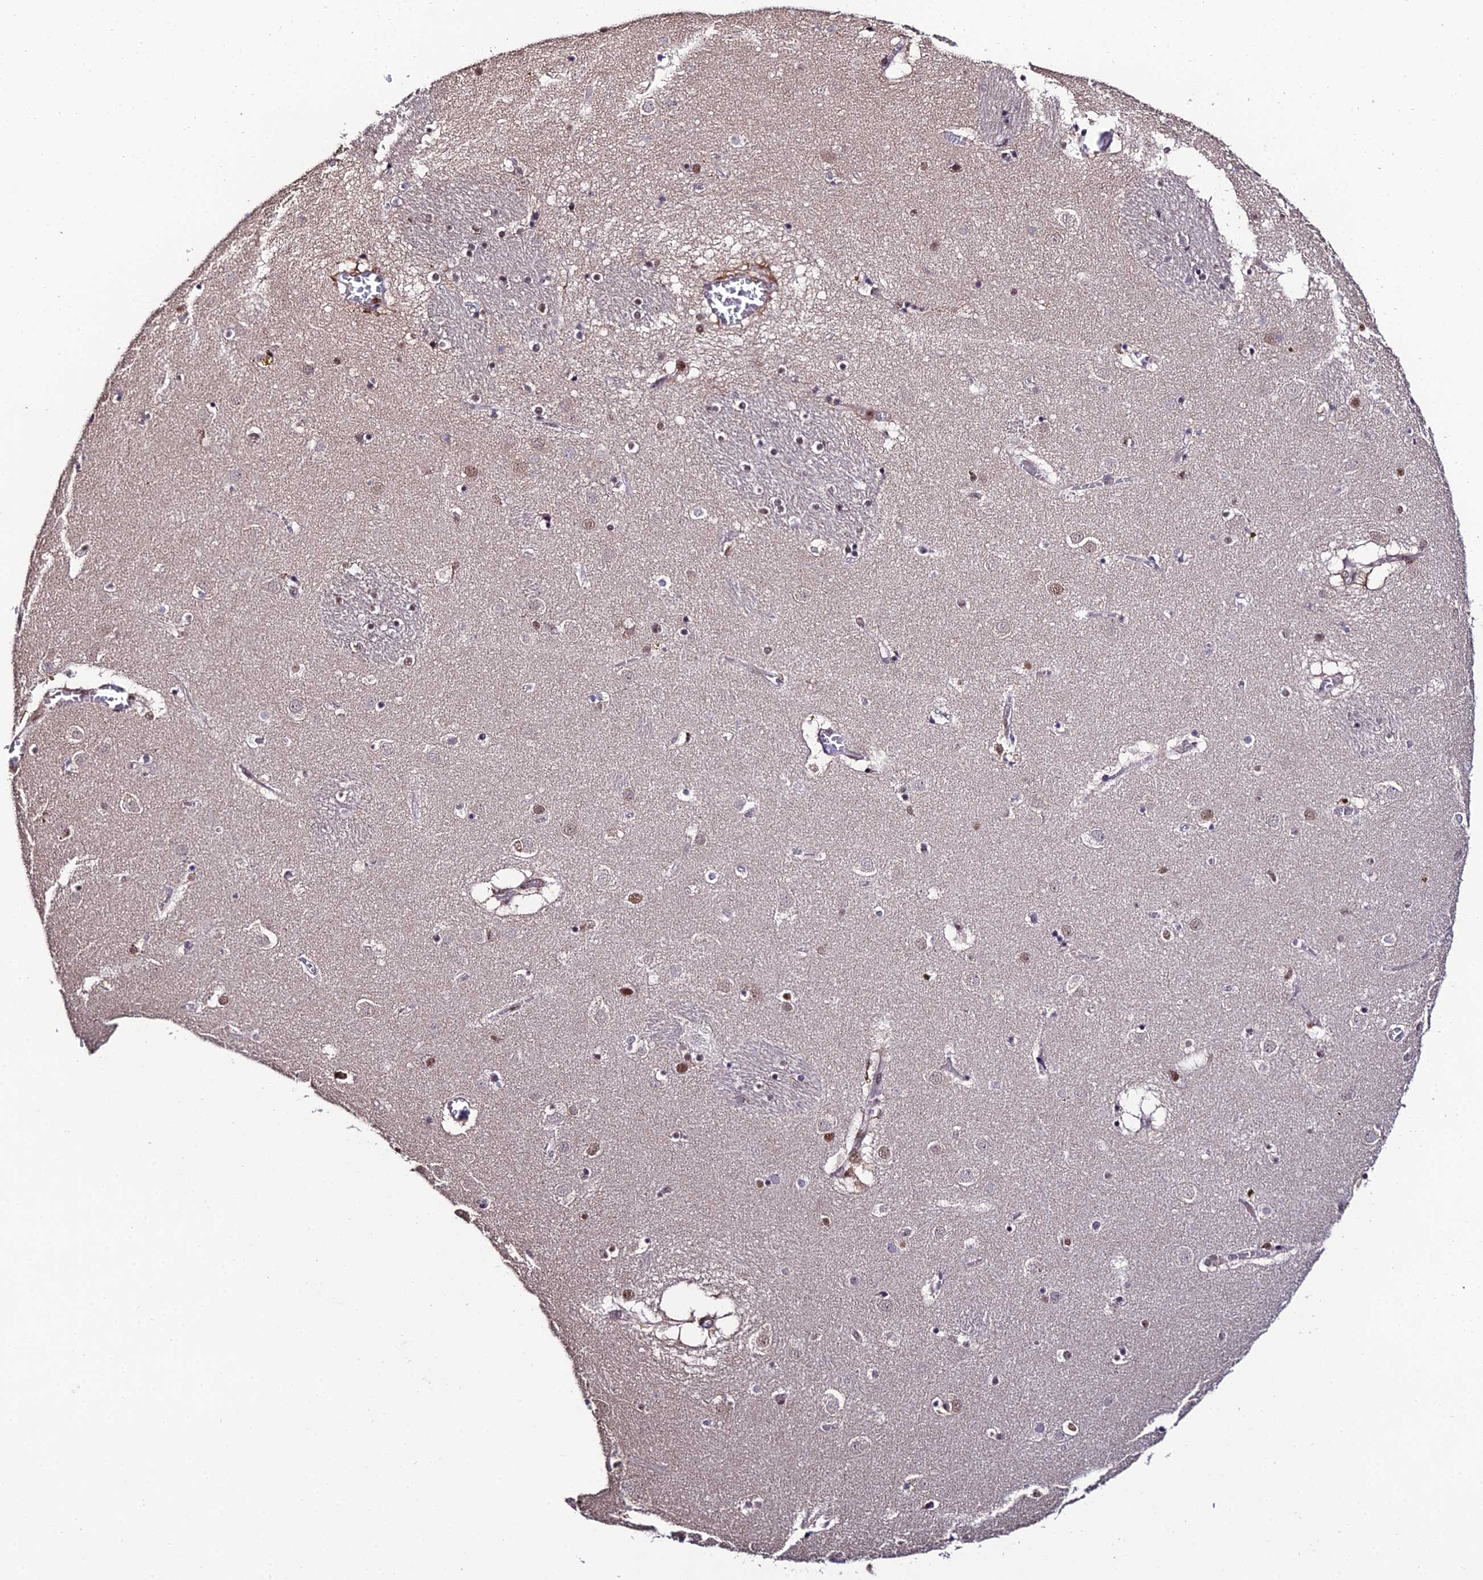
{"staining": {"intensity": "weak", "quantity": "<25%", "location": "cytoplasmic/membranous"}, "tissue": "caudate", "cell_type": "Glial cells", "image_type": "normal", "snomed": [{"axis": "morphology", "description": "Normal tissue, NOS"}, {"axis": "topography", "description": "Lateral ventricle wall"}], "caption": "High magnification brightfield microscopy of unremarkable caudate stained with DAB (brown) and counterstained with hematoxylin (blue): glial cells show no significant positivity. (DAB IHC with hematoxylin counter stain).", "gene": "PPP4C", "patient": {"sex": "male", "age": 70}}